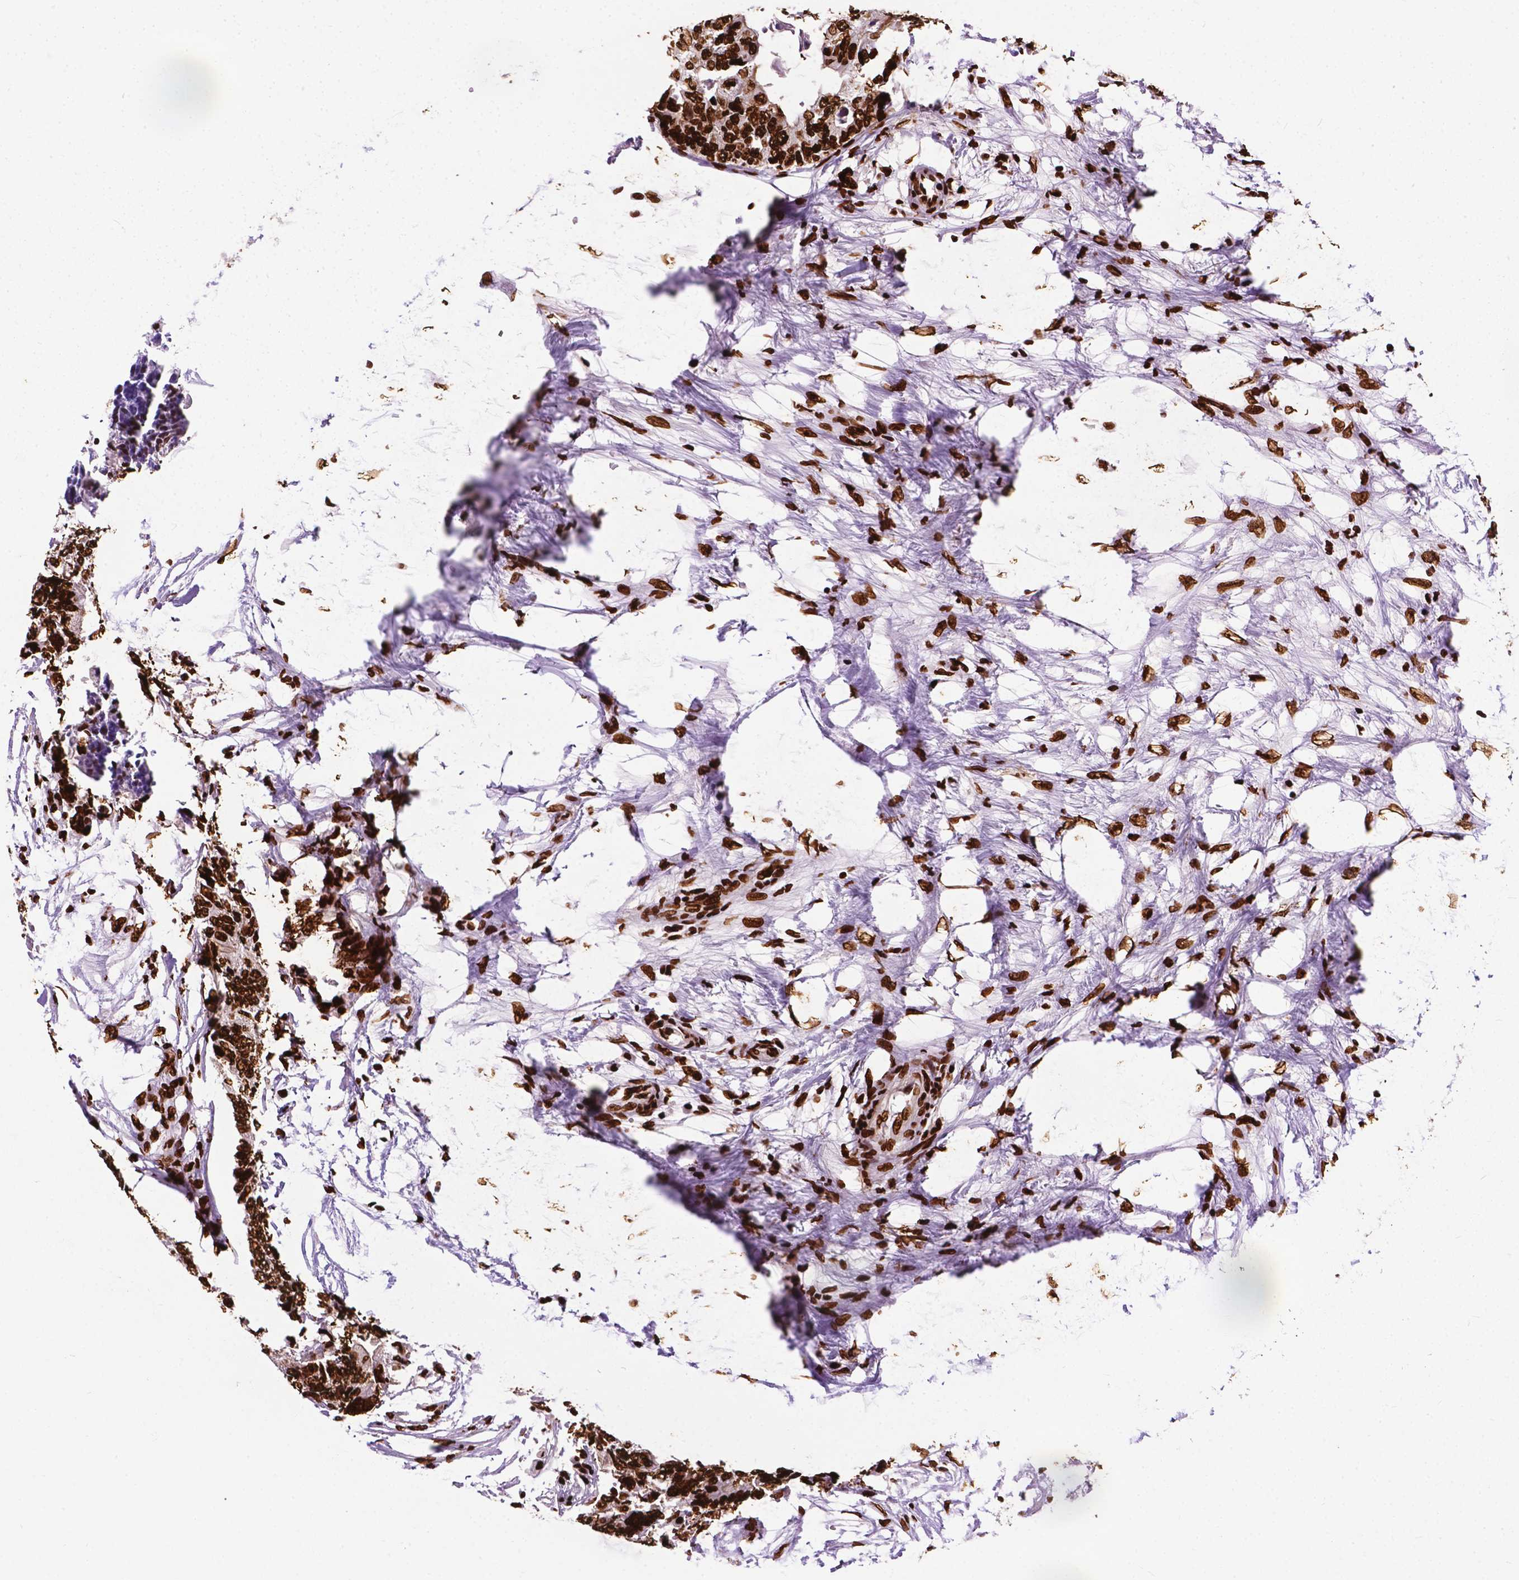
{"staining": {"intensity": "strong", "quantity": ">75%", "location": "nuclear"}, "tissue": "colorectal cancer", "cell_type": "Tumor cells", "image_type": "cancer", "snomed": [{"axis": "morphology", "description": "Adenocarcinoma, NOS"}, {"axis": "topography", "description": "Colon"}], "caption": "Colorectal cancer (adenocarcinoma) tissue demonstrates strong nuclear positivity in about >75% of tumor cells", "gene": "SMIM5", "patient": {"sex": "female", "age": 48}}